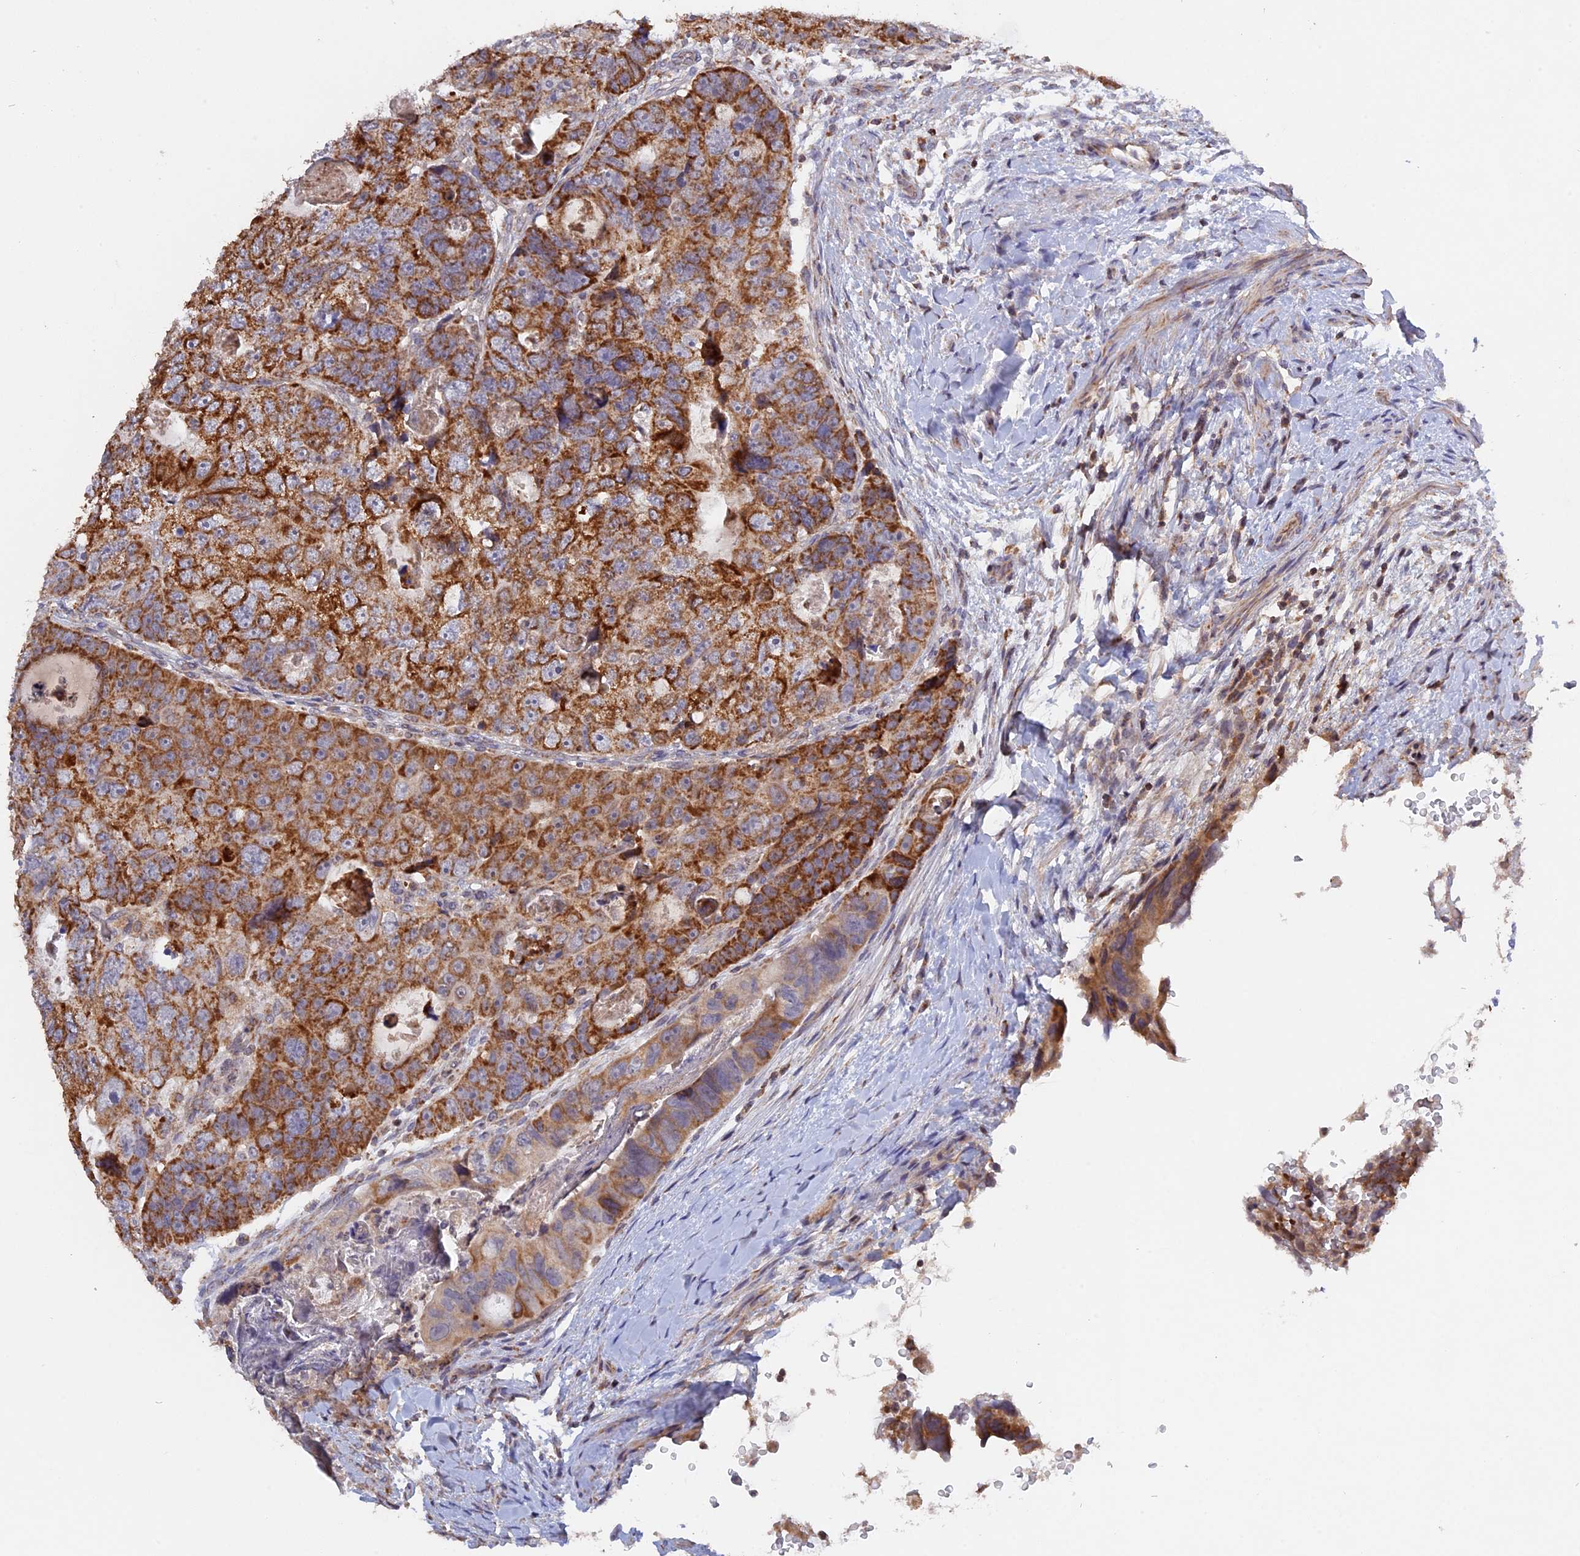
{"staining": {"intensity": "moderate", "quantity": ">75%", "location": "cytoplasmic/membranous"}, "tissue": "colorectal cancer", "cell_type": "Tumor cells", "image_type": "cancer", "snomed": [{"axis": "morphology", "description": "Adenocarcinoma, NOS"}, {"axis": "topography", "description": "Rectum"}], "caption": "Immunohistochemical staining of colorectal cancer displays moderate cytoplasmic/membranous protein staining in about >75% of tumor cells. (Stains: DAB in brown, nuclei in blue, Microscopy: brightfield microscopy at high magnification).", "gene": "MPV17L", "patient": {"sex": "male", "age": 59}}